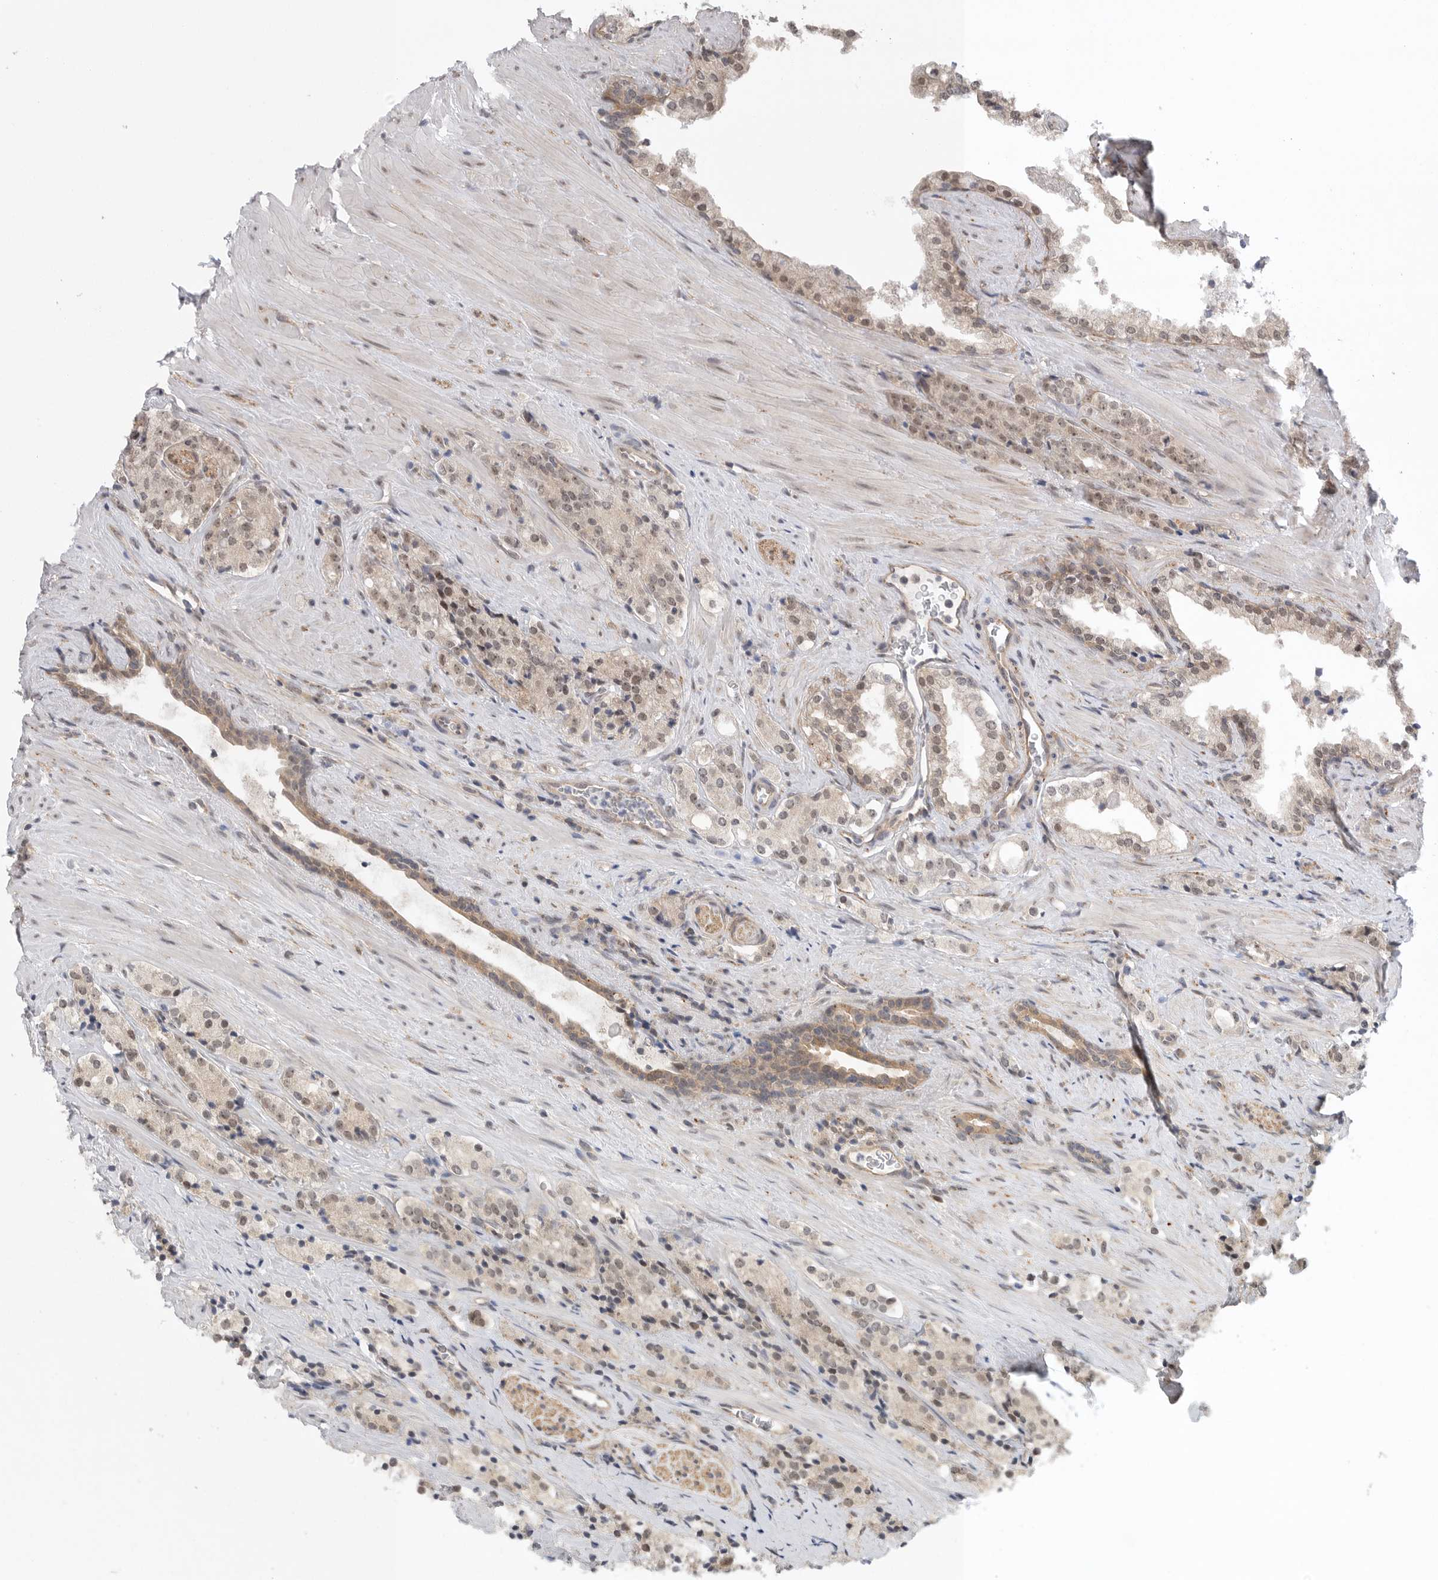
{"staining": {"intensity": "weak", "quantity": ">75%", "location": "nuclear"}, "tissue": "prostate cancer", "cell_type": "Tumor cells", "image_type": "cancer", "snomed": [{"axis": "morphology", "description": "Adenocarcinoma, High grade"}, {"axis": "topography", "description": "Prostate"}], "caption": "Immunohistochemical staining of human prostate high-grade adenocarcinoma shows low levels of weak nuclear protein expression in about >75% of tumor cells. Ihc stains the protein in brown and the nuclei are stained blue.", "gene": "VPS50", "patient": {"sex": "male", "age": 71}}